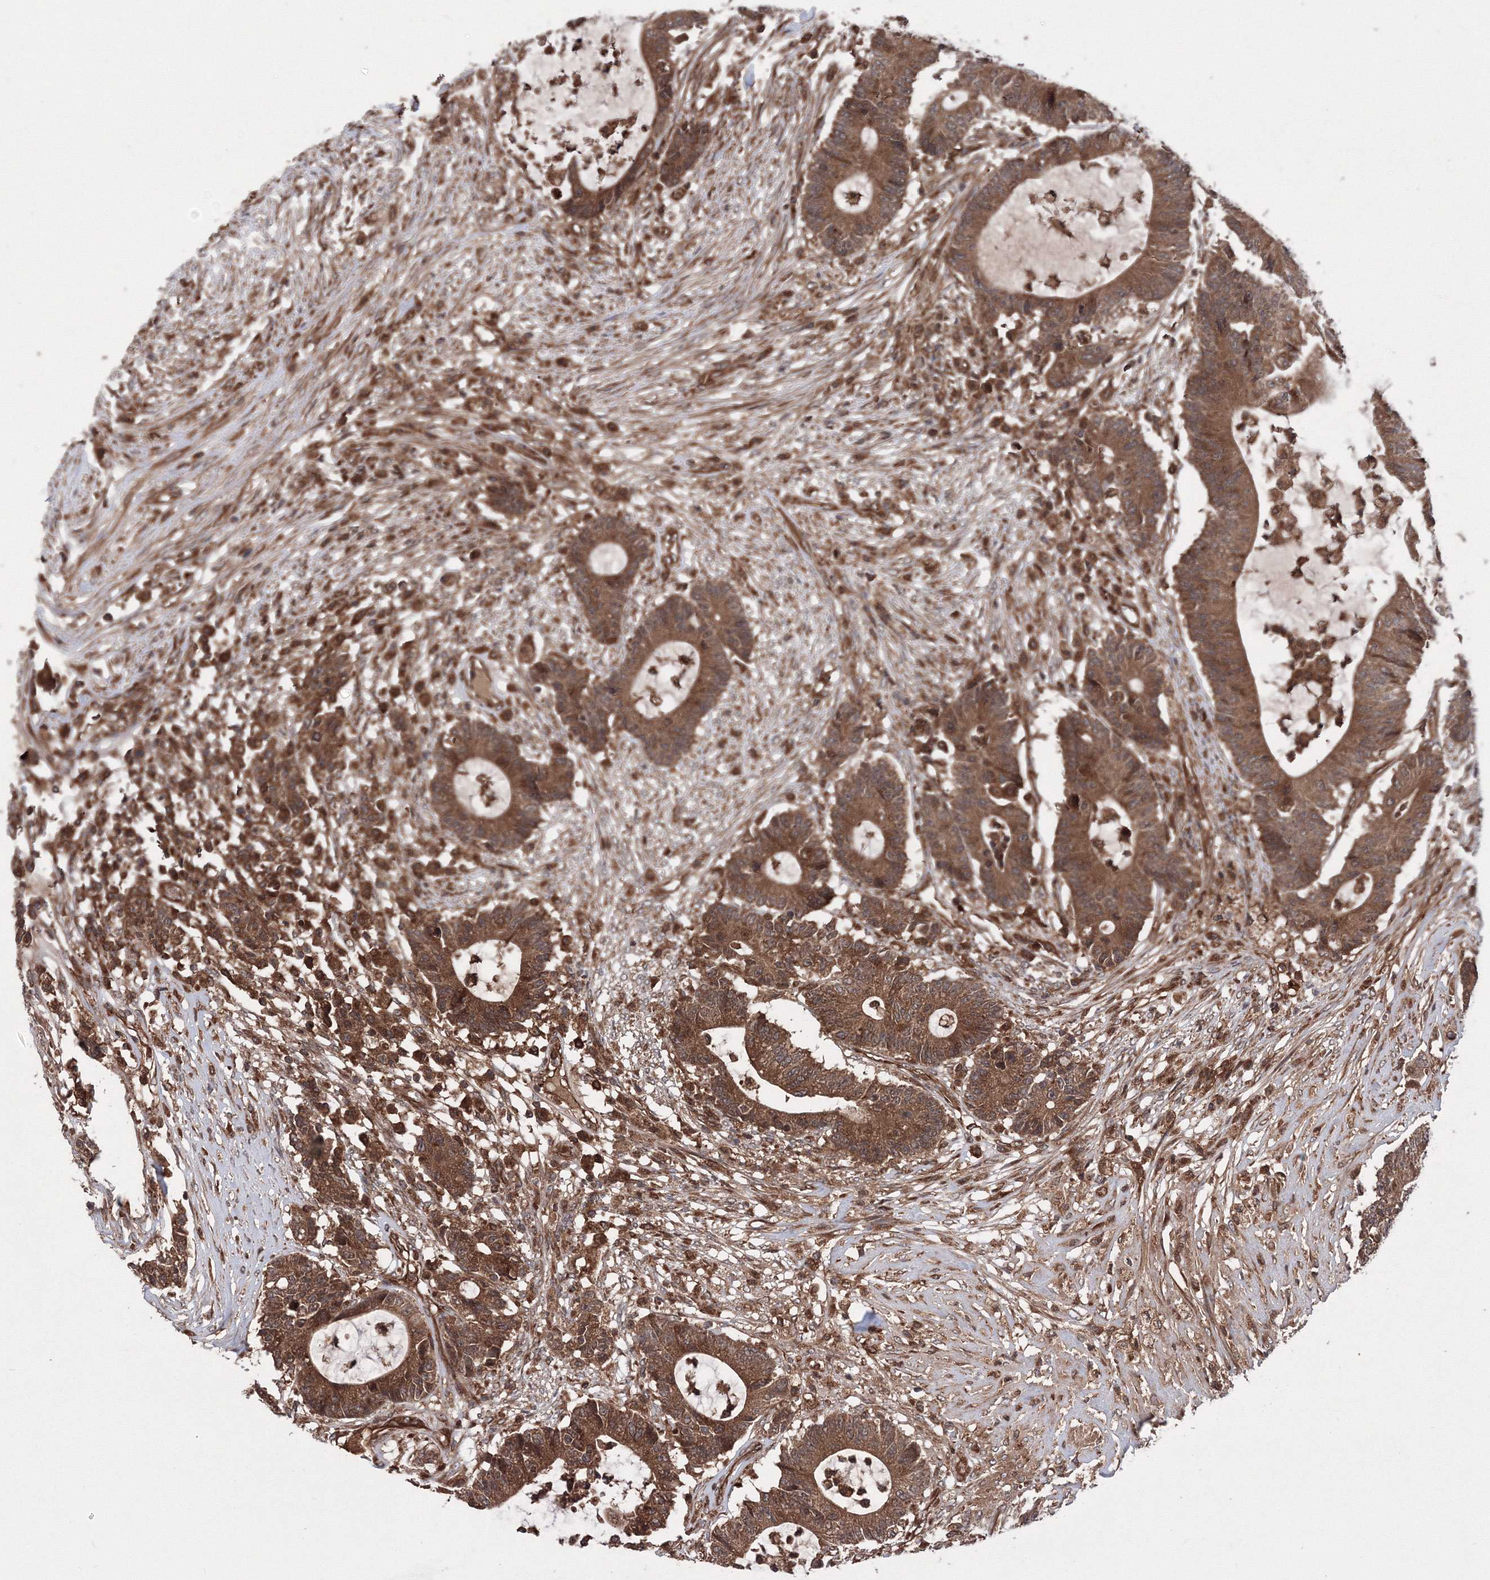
{"staining": {"intensity": "moderate", "quantity": ">75%", "location": "cytoplasmic/membranous"}, "tissue": "colorectal cancer", "cell_type": "Tumor cells", "image_type": "cancer", "snomed": [{"axis": "morphology", "description": "Adenocarcinoma, NOS"}, {"axis": "topography", "description": "Colon"}], "caption": "Tumor cells exhibit medium levels of moderate cytoplasmic/membranous staining in about >75% of cells in colorectal cancer (adenocarcinoma). (DAB (3,3'-diaminobenzidine) = brown stain, brightfield microscopy at high magnification).", "gene": "ATG3", "patient": {"sex": "female", "age": 84}}